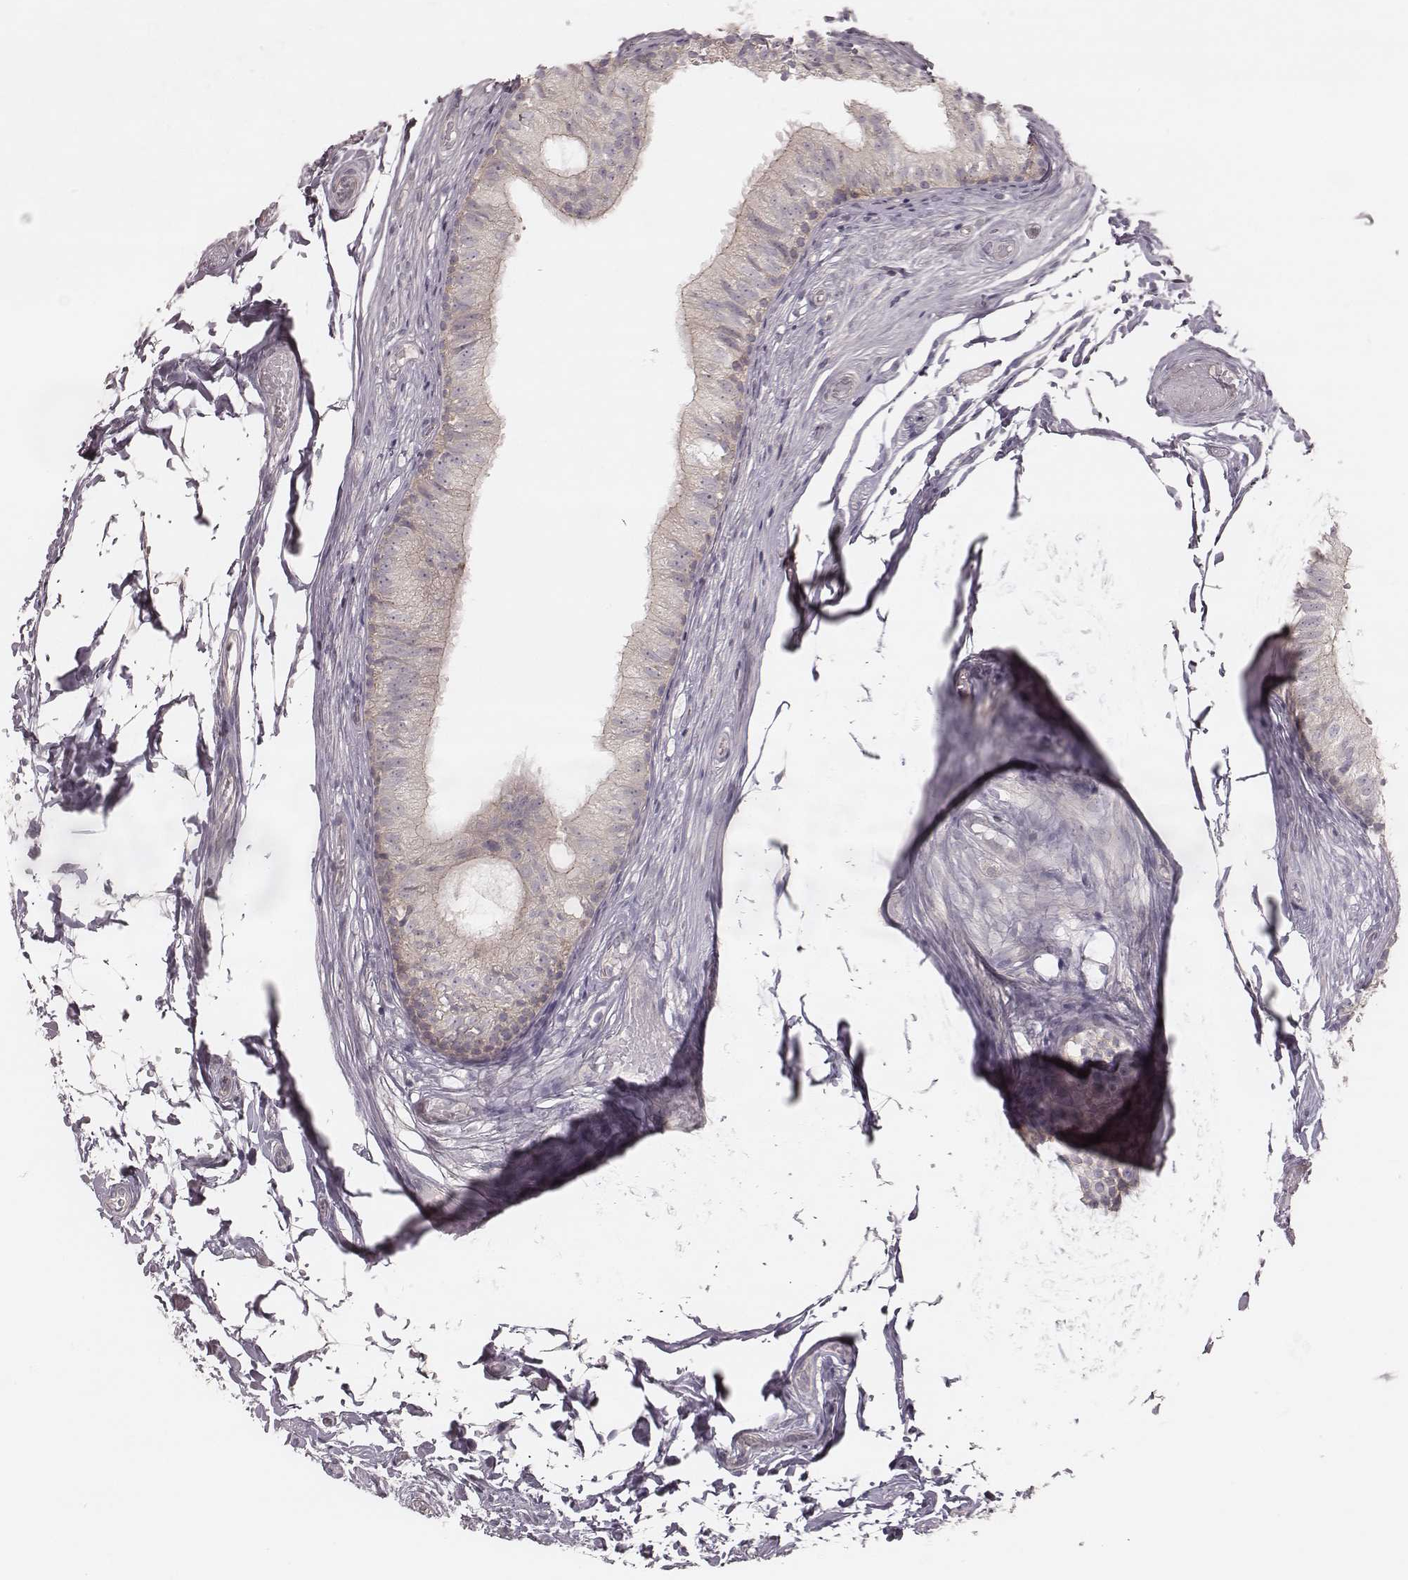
{"staining": {"intensity": "weak", "quantity": "<25%", "location": "cytoplasmic/membranous"}, "tissue": "epididymis", "cell_type": "Glandular cells", "image_type": "normal", "snomed": [{"axis": "morphology", "description": "Normal tissue, NOS"}, {"axis": "topography", "description": "Epididymis"}], "caption": "Immunohistochemistry (IHC) histopathology image of unremarkable epididymis stained for a protein (brown), which shows no expression in glandular cells.", "gene": "TDRD5", "patient": {"sex": "male", "age": 29}}